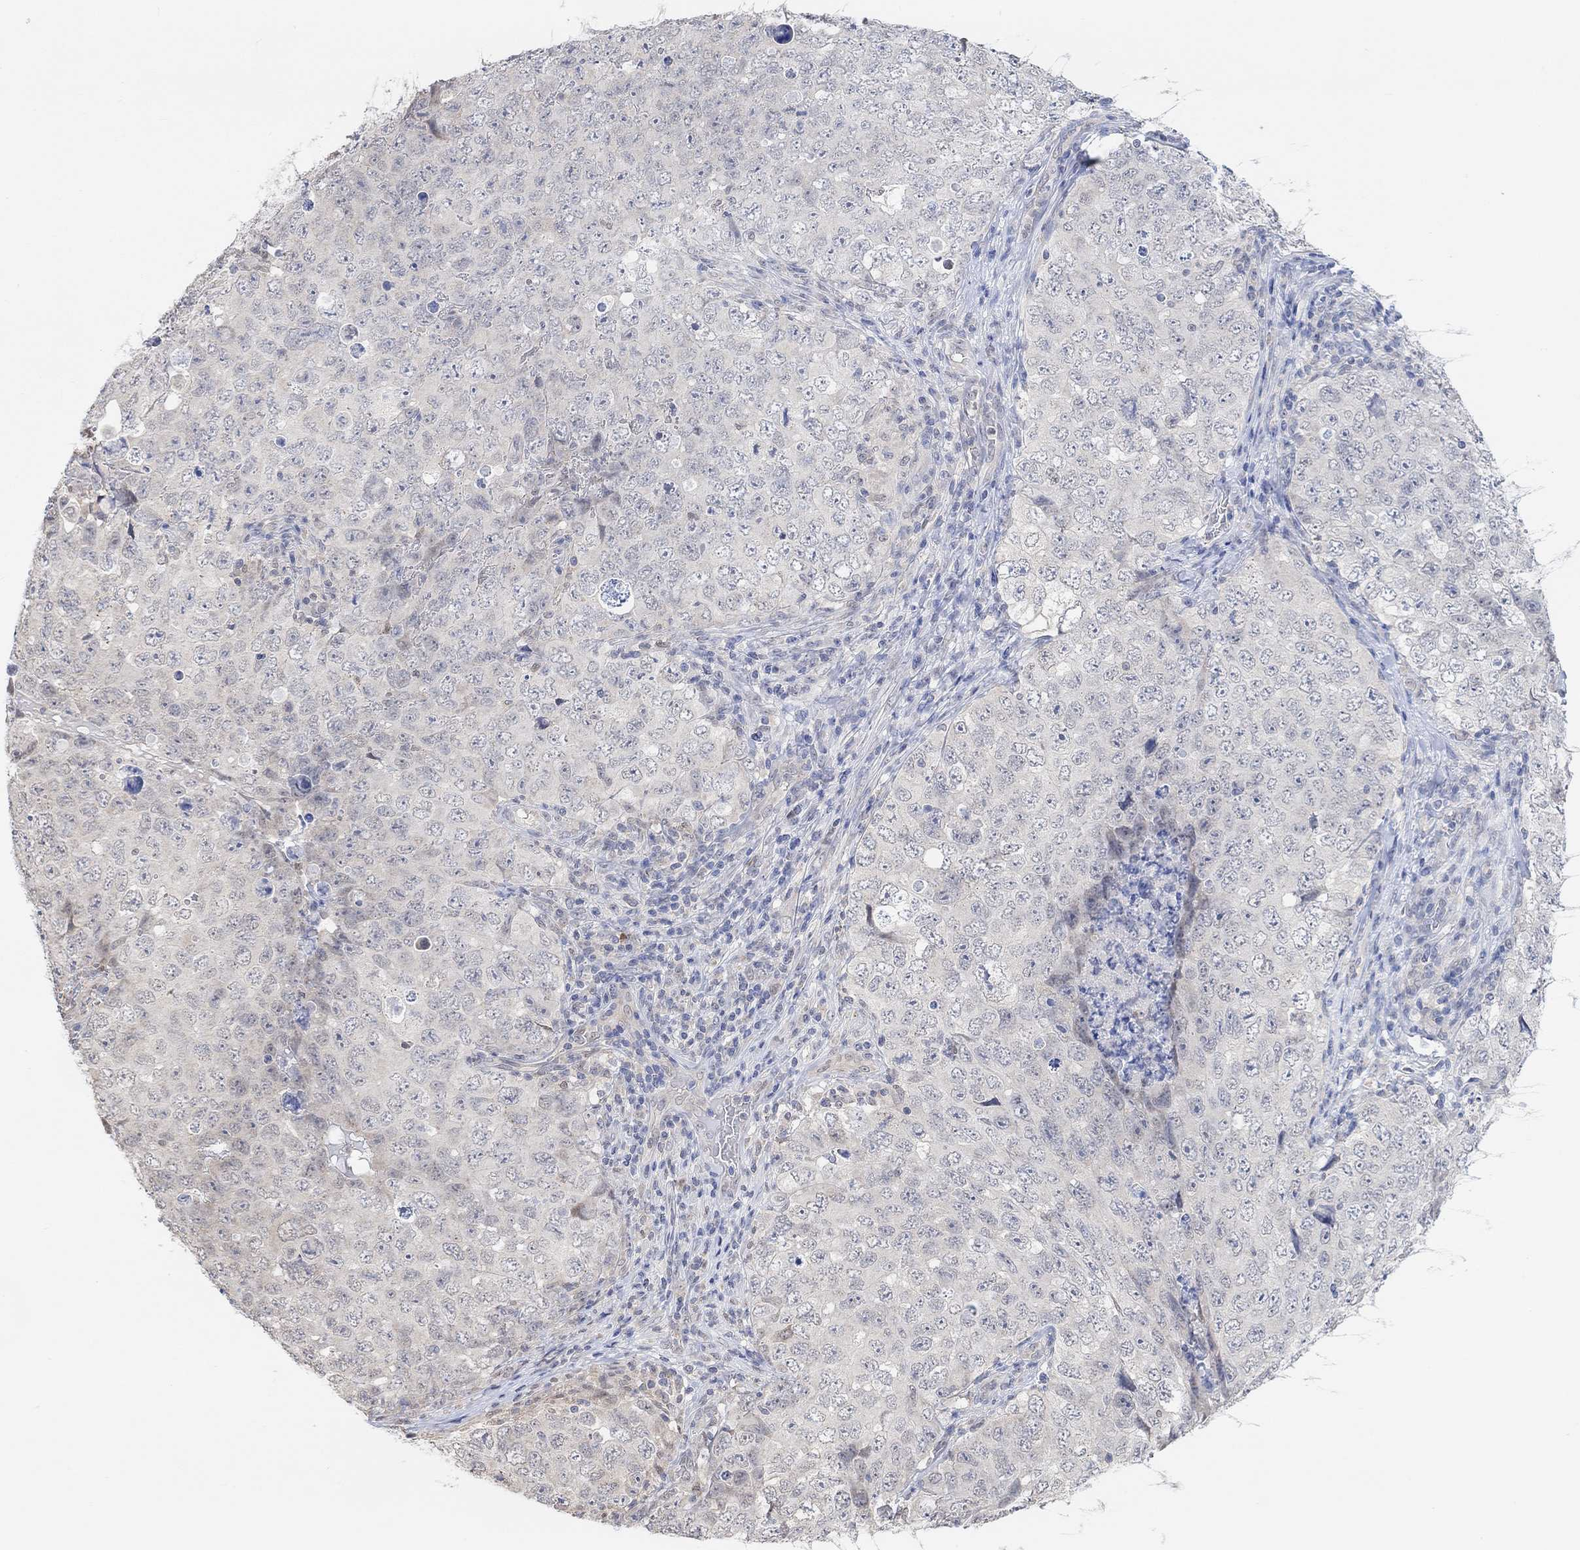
{"staining": {"intensity": "negative", "quantity": "none", "location": "none"}, "tissue": "testis cancer", "cell_type": "Tumor cells", "image_type": "cancer", "snomed": [{"axis": "morphology", "description": "Seminoma, NOS"}, {"axis": "topography", "description": "Testis"}], "caption": "Tumor cells show no significant staining in testis seminoma. Brightfield microscopy of IHC stained with DAB (brown) and hematoxylin (blue), captured at high magnification.", "gene": "MUC1", "patient": {"sex": "male", "age": 34}}